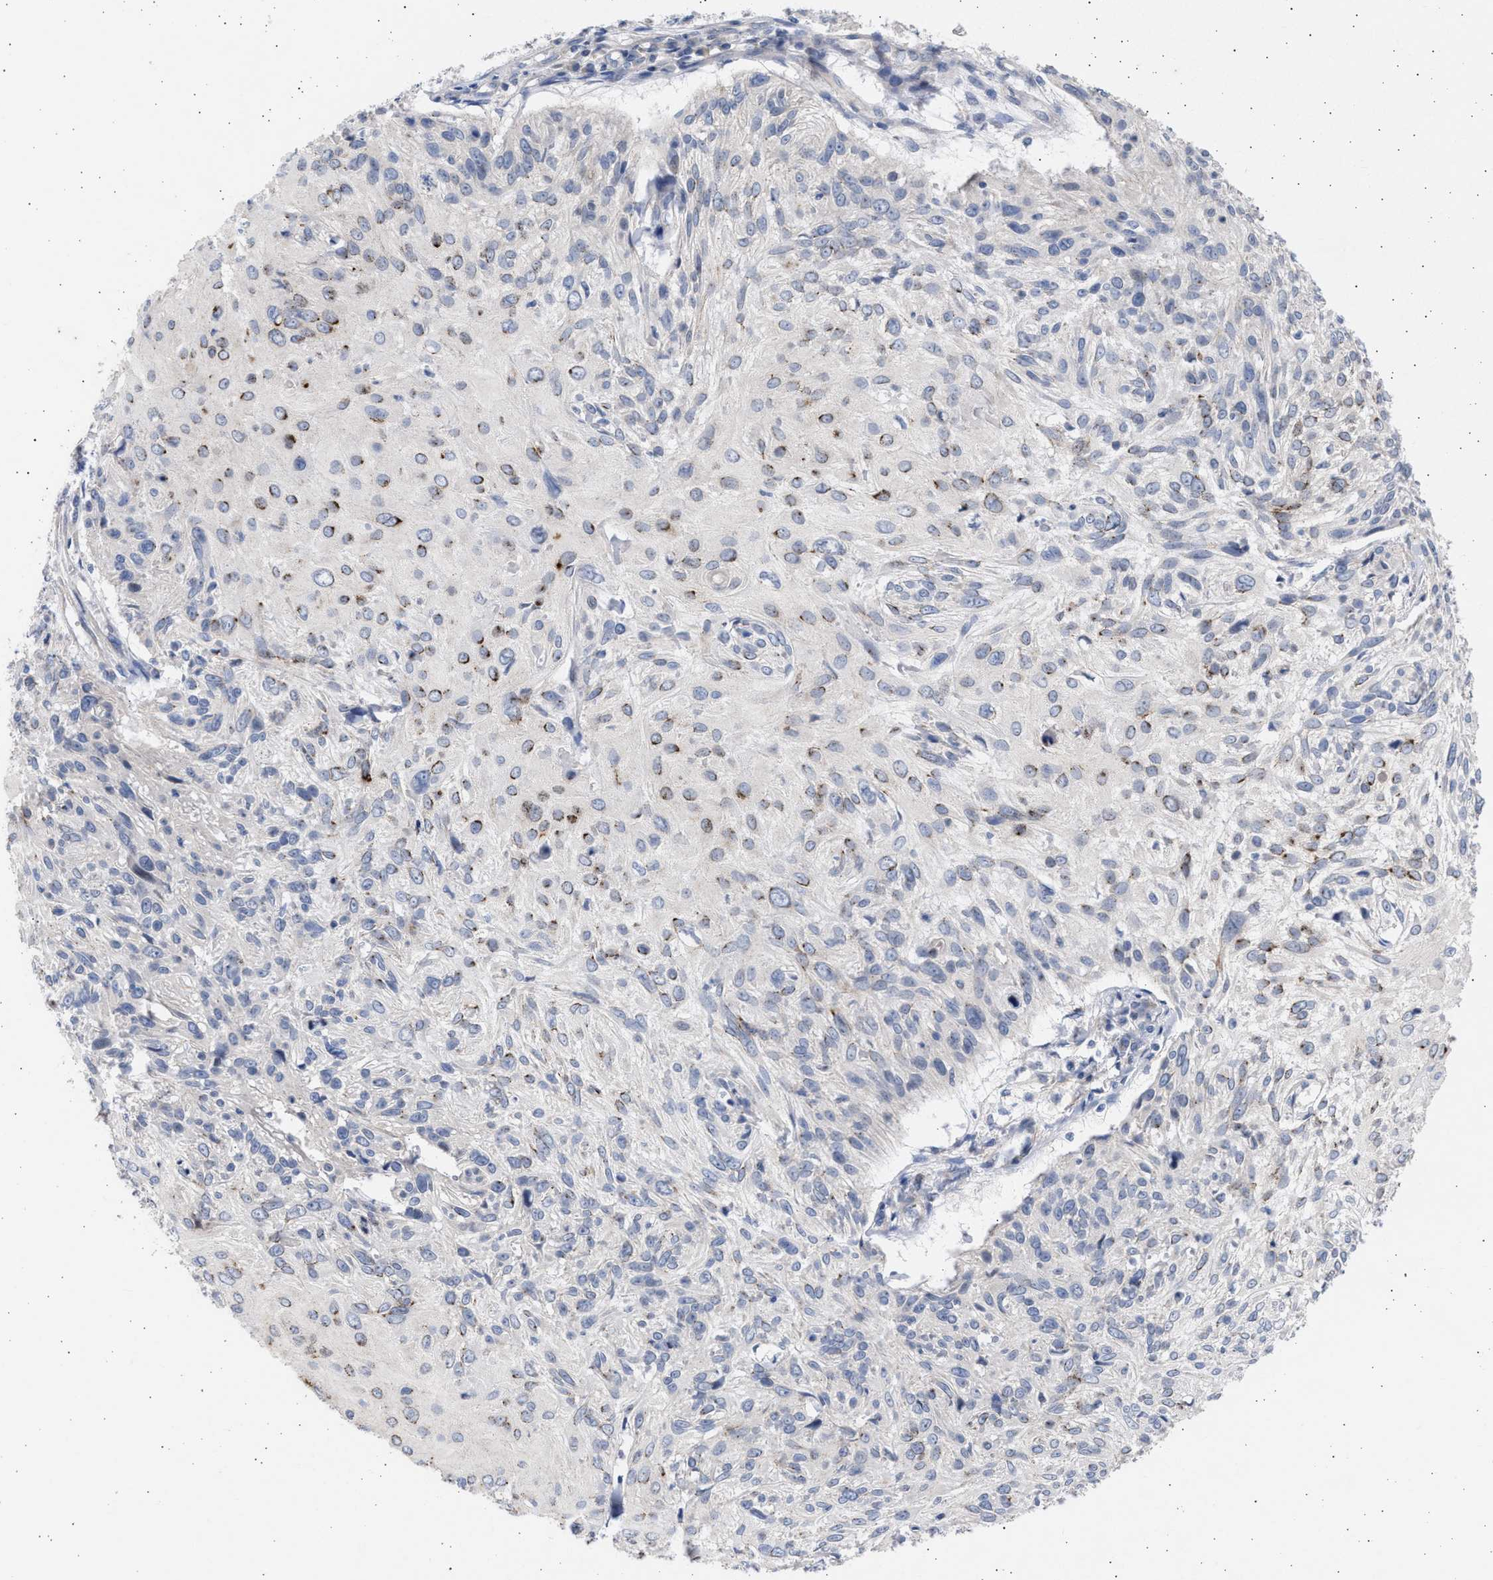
{"staining": {"intensity": "moderate", "quantity": "<25%", "location": "cytoplasmic/membranous"}, "tissue": "cervical cancer", "cell_type": "Tumor cells", "image_type": "cancer", "snomed": [{"axis": "morphology", "description": "Squamous cell carcinoma, NOS"}, {"axis": "topography", "description": "Cervix"}], "caption": "Immunohistochemical staining of human cervical cancer shows moderate cytoplasmic/membranous protein staining in approximately <25% of tumor cells.", "gene": "NBR1", "patient": {"sex": "female", "age": 51}}